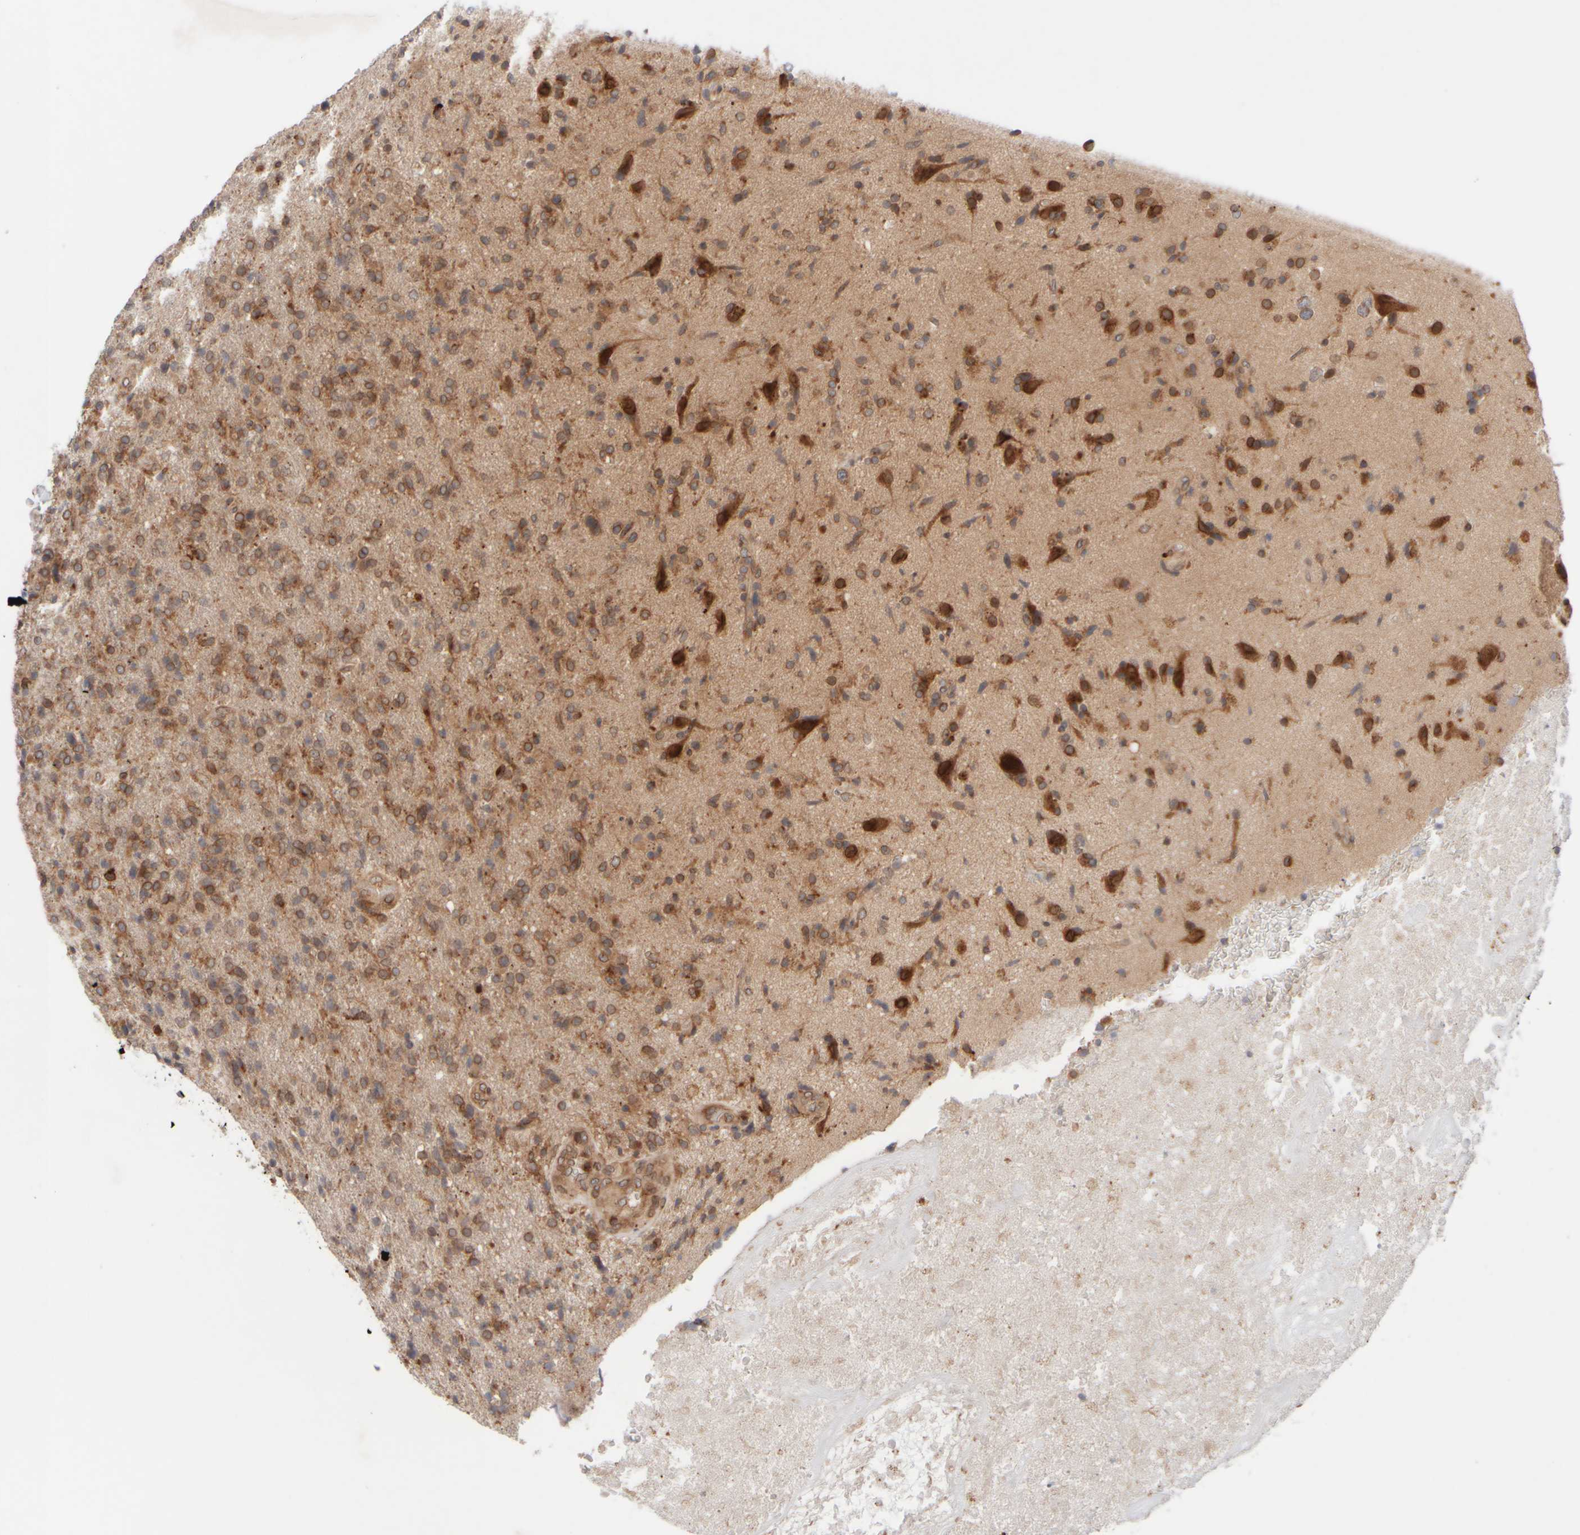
{"staining": {"intensity": "moderate", "quantity": ">75%", "location": "cytoplasmic/membranous"}, "tissue": "glioma", "cell_type": "Tumor cells", "image_type": "cancer", "snomed": [{"axis": "morphology", "description": "Glioma, malignant, High grade"}, {"axis": "topography", "description": "Brain"}], "caption": "A brown stain shows moderate cytoplasmic/membranous positivity of a protein in malignant glioma (high-grade) tumor cells. (DAB (3,3'-diaminobenzidine) = brown stain, brightfield microscopy at high magnification).", "gene": "GCN1", "patient": {"sex": "male", "age": 72}}